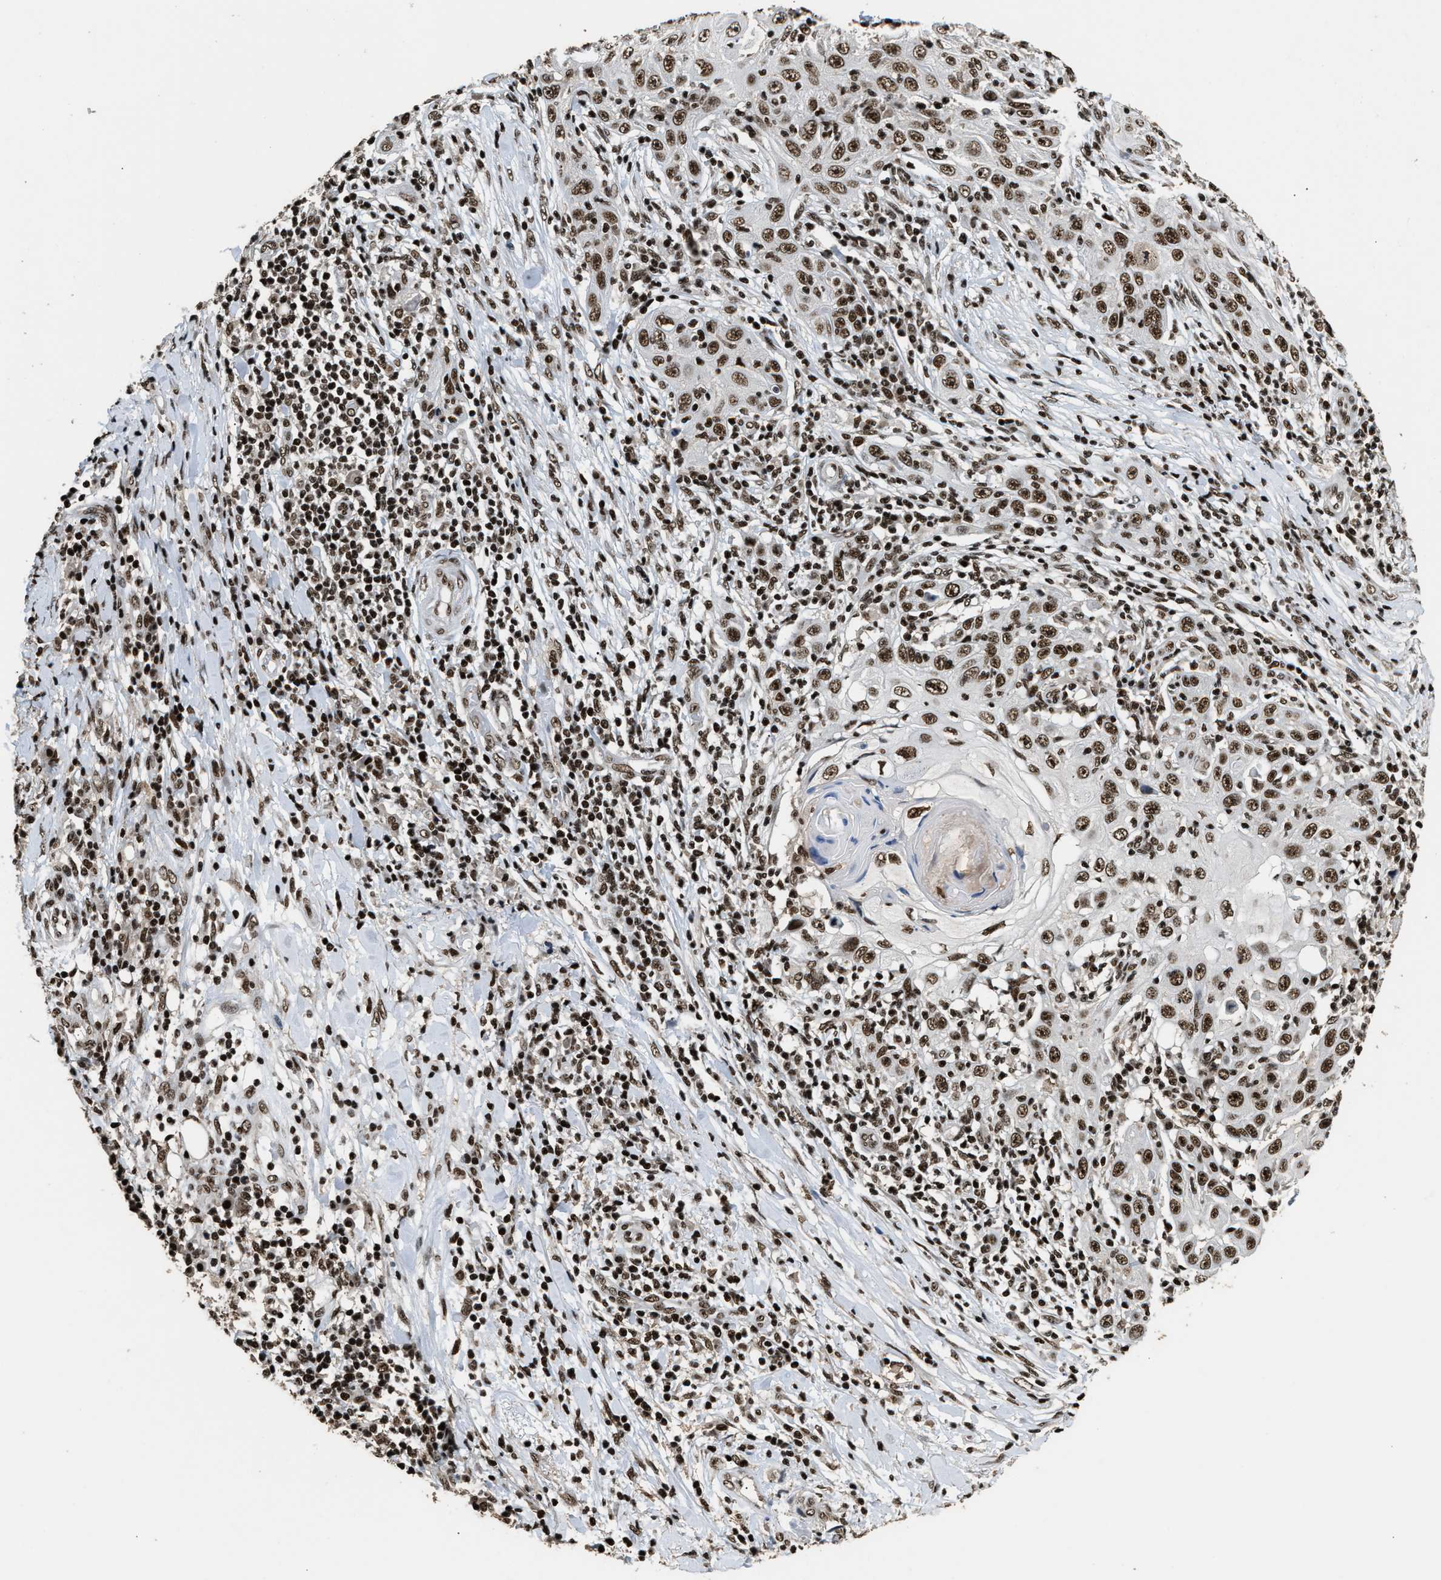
{"staining": {"intensity": "moderate", "quantity": ">75%", "location": "nuclear"}, "tissue": "skin cancer", "cell_type": "Tumor cells", "image_type": "cancer", "snomed": [{"axis": "morphology", "description": "Squamous cell carcinoma, NOS"}, {"axis": "topography", "description": "Skin"}], "caption": "Immunohistochemical staining of skin squamous cell carcinoma shows medium levels of moderate nuclear positivity in about >75% of tumor cells. The staining was performed using DAB (3,3'-diaminobenzidine), with brown indicating positive protein expression. Nuclei are stained blue with hematoxylin.", "gene": "RAD21", "patient": {"sex": "female", "age": 88}}